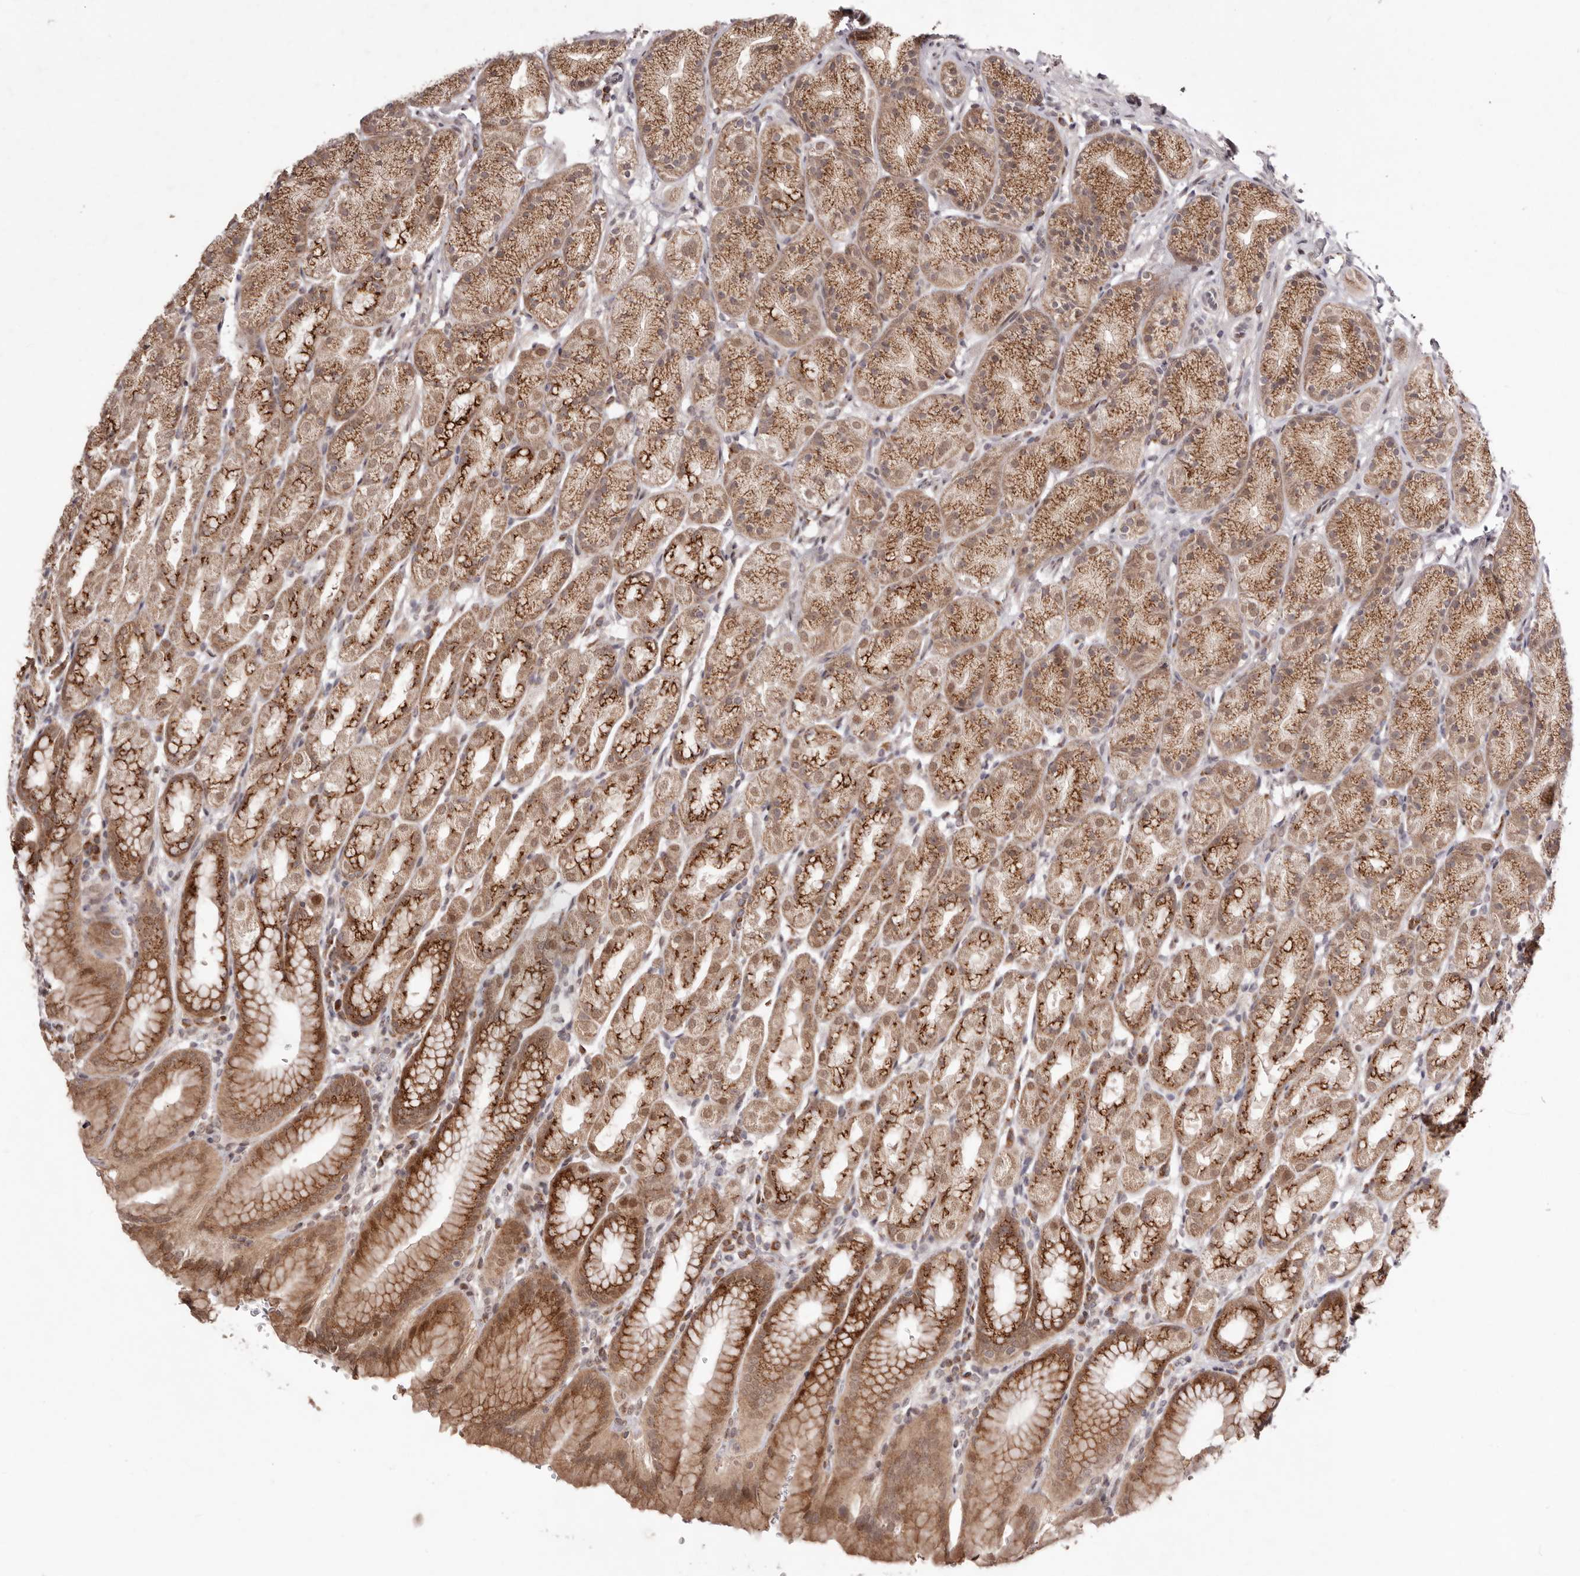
{"staining": {"intensity": "moderate", "quantity": ">75%", "location": "cytoplasmic/membranous,nuclear"}, "tissue": "stomach", "cell_type": "Glandular cells", "image_type": "normal", "snomed": [{"axis": "morphology", "description": "Normal tissue, NOS"}, {"axis": "topography", "description": "Stomach"}], "caption": "An IHC histopathology image of benign tissue is shown. Protein staining in brown labels moderate cytoplasmic/membranous,nuclear positivity in stomach within glandular cells.", "gene": "EGR3", "patient": {"sex": "male", "age": 42}}